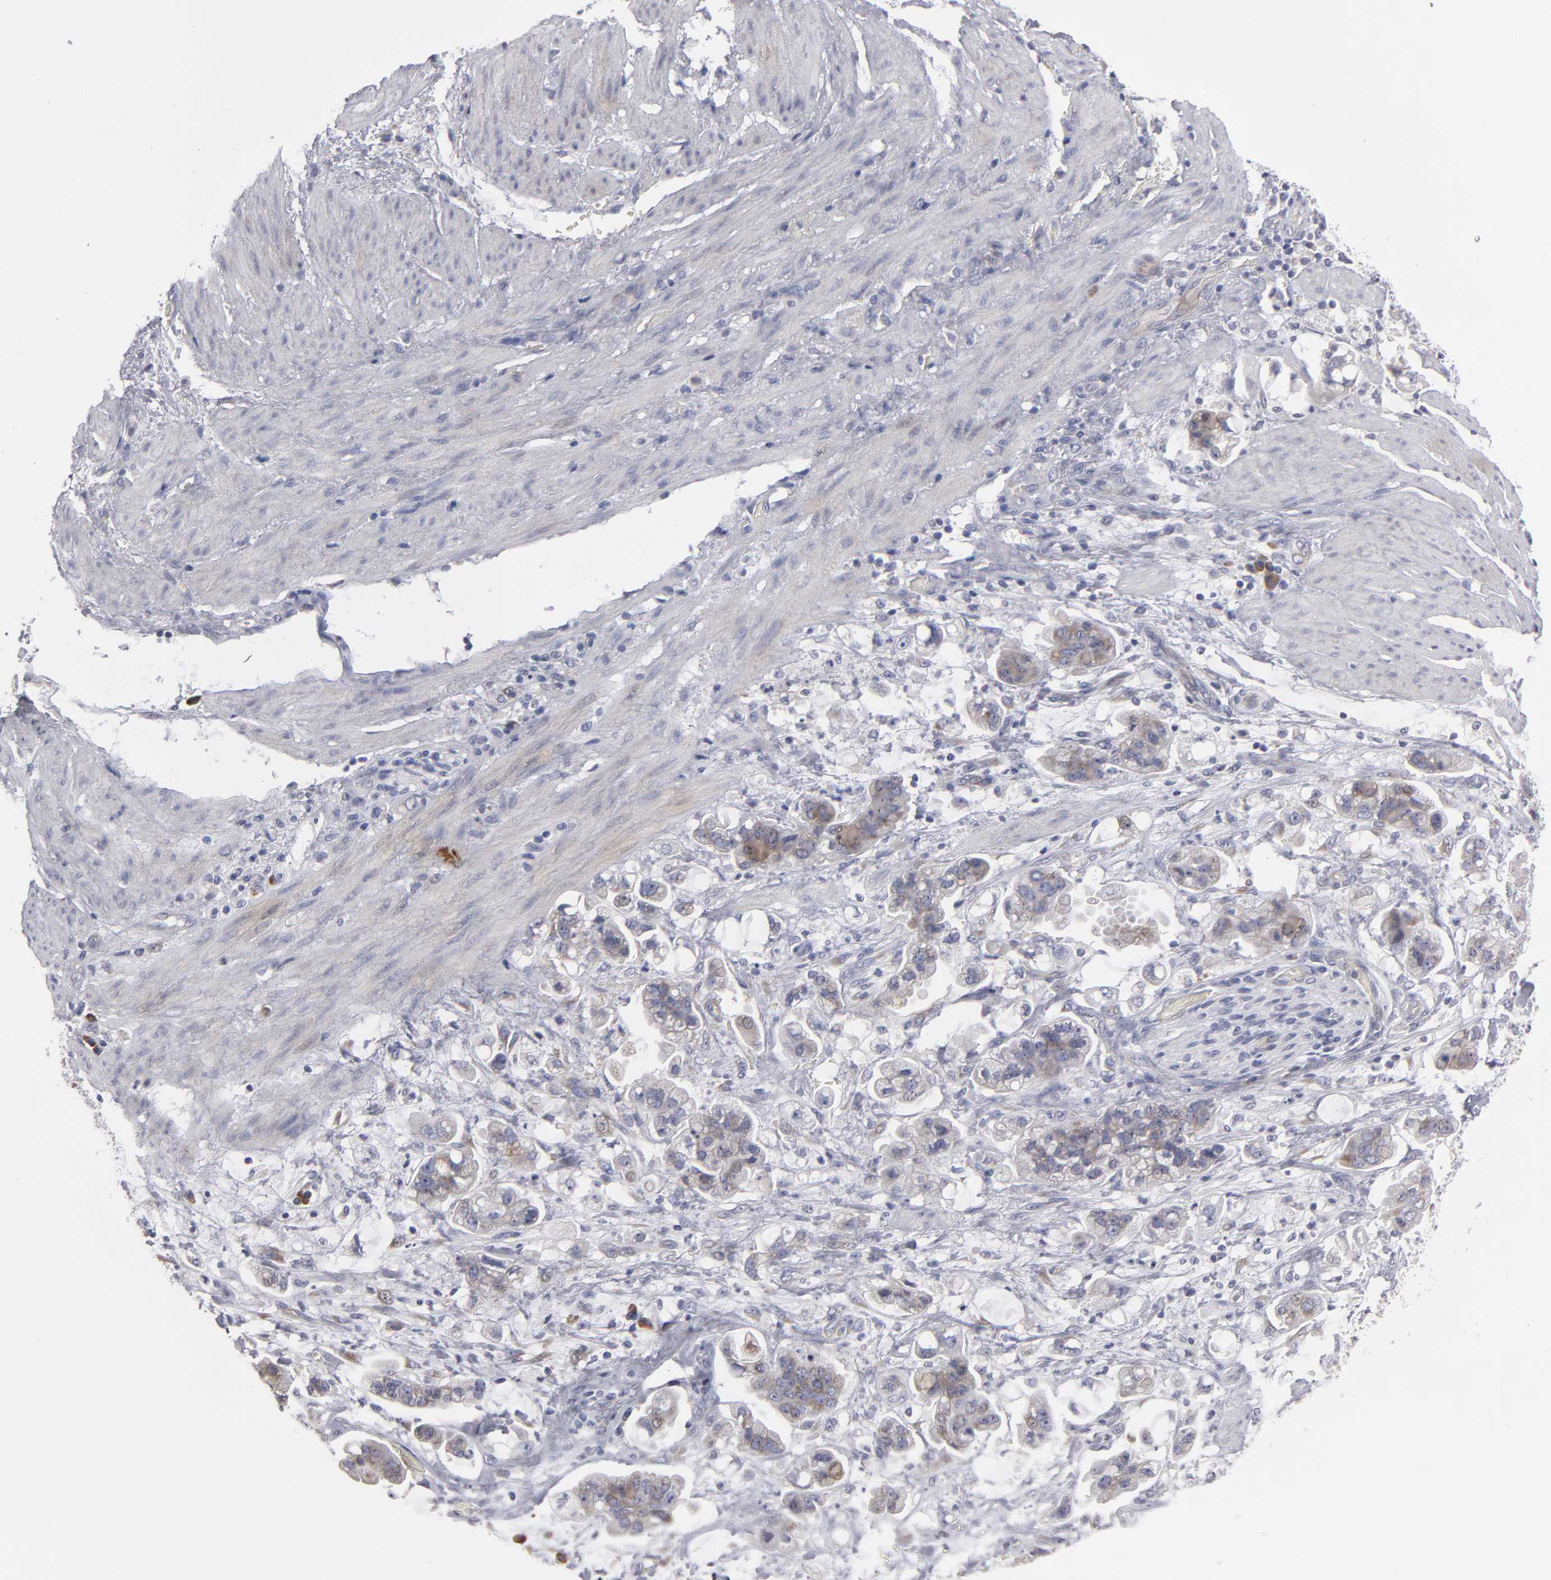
{"staining": {"intensity": "moderate", "quantity": "25%-75%", "location": "cytoplasmic/membranous"}, "tissue": "stomach cancer", "cell_type": "Tumor cells", "image_type": "cancer", "snomed": [{"axis": "morphology", "description": "Adenocarcinoma, NOS"}, {"axis": "topography", "description": "Stomach"}], "caption": "A histopathology image showing moderate cytoplasmic/membranous staining in approximately 25%-75% of tumor cells in adenocarcinoma (stomach), as visualized by brown immunohistochemical staining.", "gene": "CCDC80", "patient": {"sex": "male", "age": 62}}